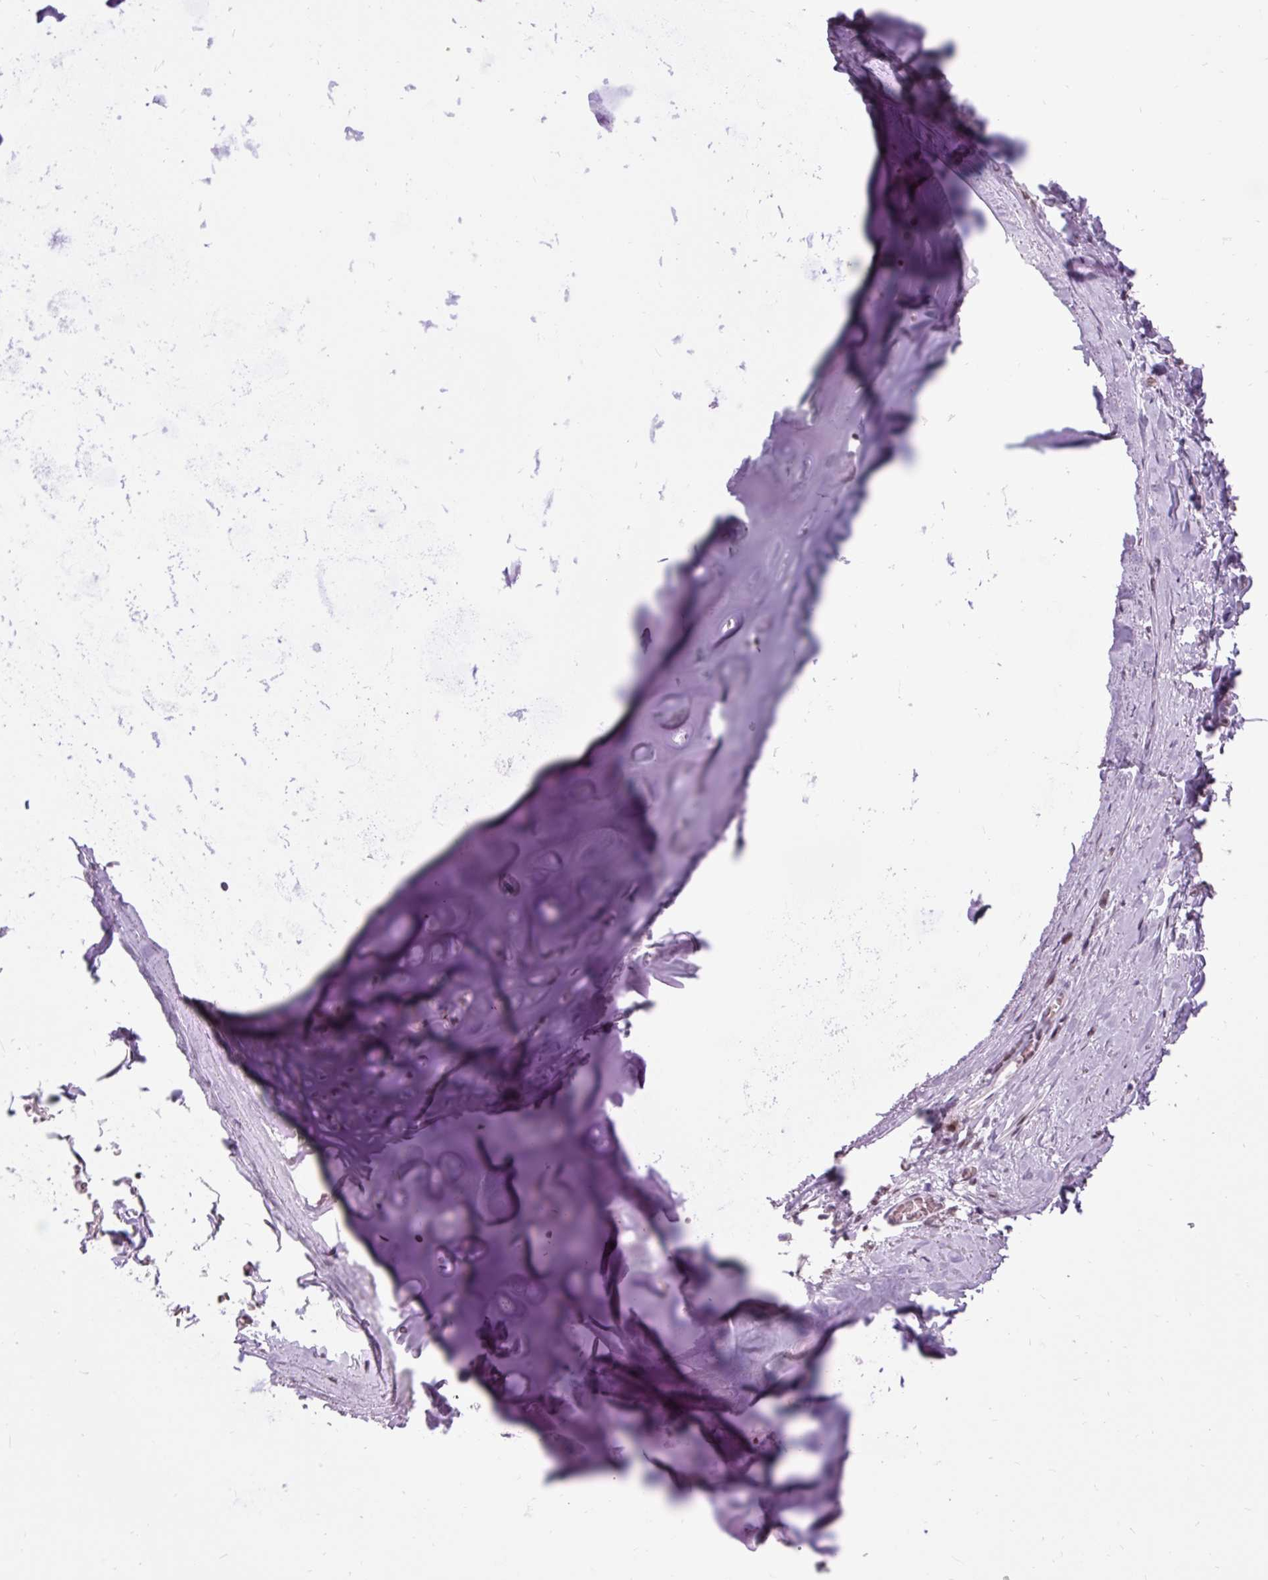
{"staining": {"intensity": "negative", "quantity": "none", "location": "none"}, "tissue": "adipose tissue", "cell_type": "Adipocytes", "image_type": "normal", "snomed": [{"axis": "morphology", "description": "Normal tissue, NOS"}, {"axis": "topography", "description": "Cartilage tissue"}, {"axis": "topography", "description": "Bronchus"}, {"axis": "topography", "description": "Peripheral nerve tissue"}], "caption": "Protein analysis of unremarkable adipose tissue shows no significant positivity in adipocytes.", "gene": "ZNF672", "patient": {"sex": "male", "age": 67}}